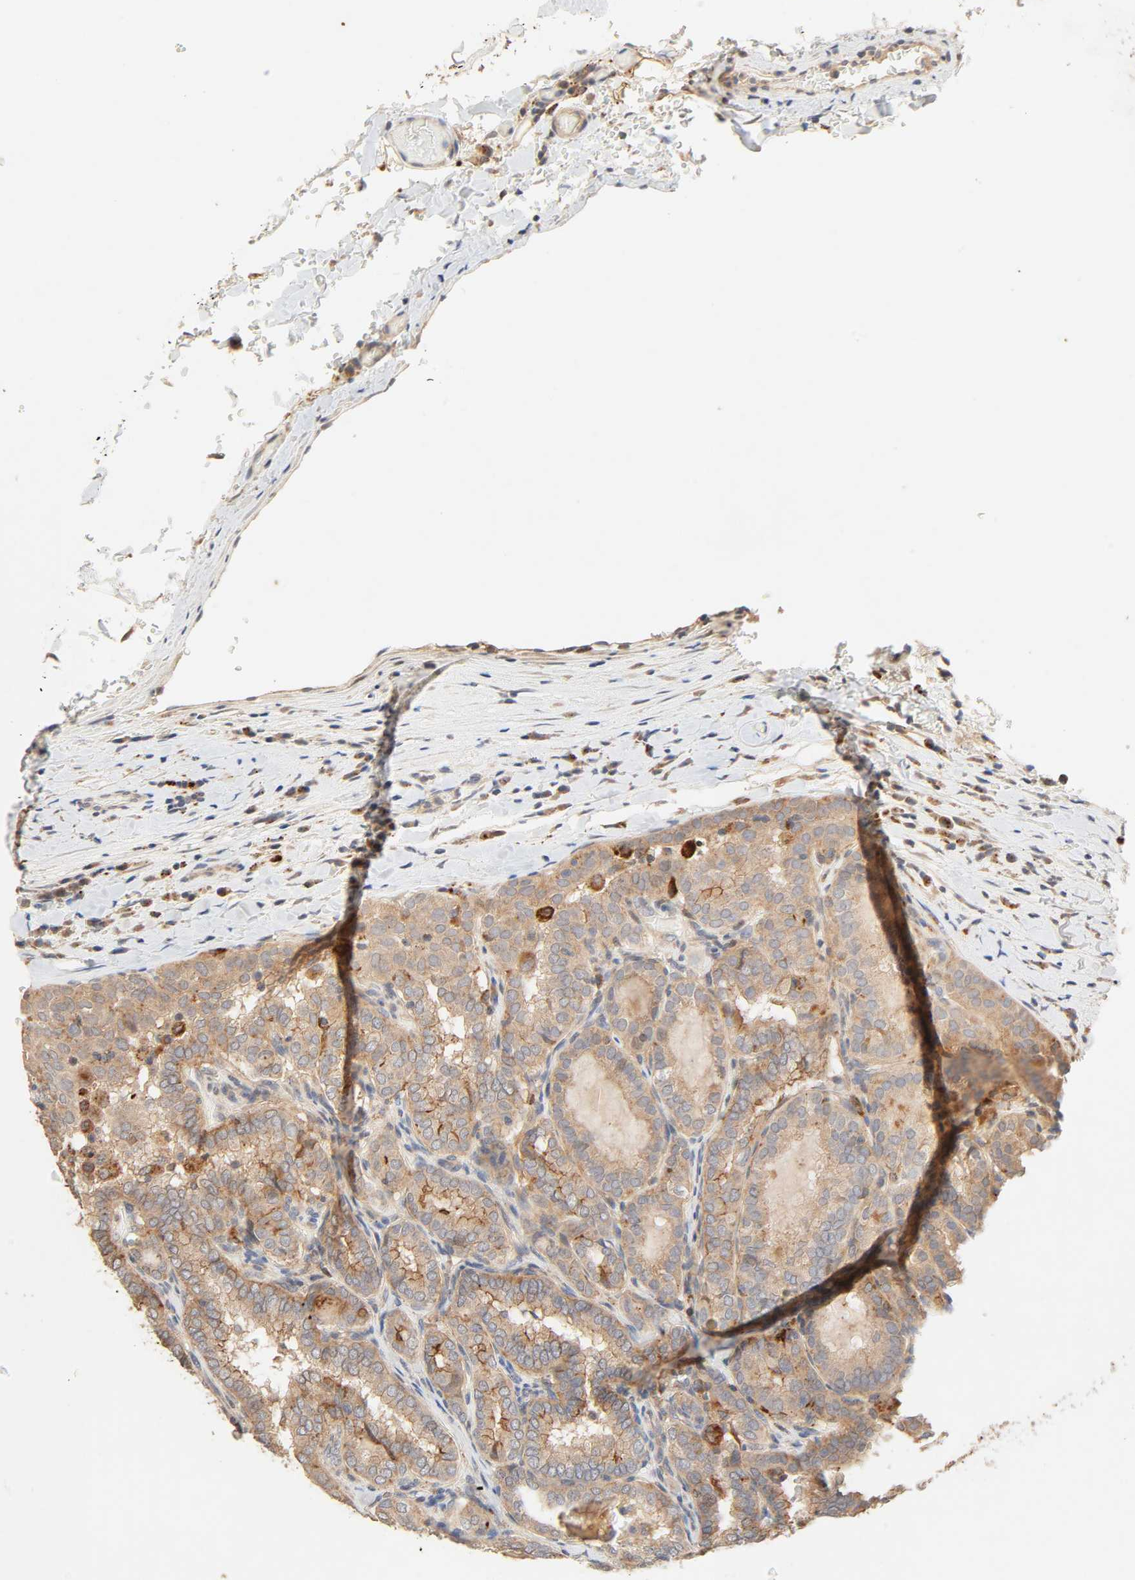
{"staining": {"intensity": "moderate", "quantity": ">75%", "location": "cytoplasmic/membranous"}, "tissue": "thyroid cancer", "cell_type": "Tumor cells", "image_type": "cancer", "snomed": [{"axis": "morphology", "description": "Papillary adenocarcinoma, NOS"}, {"axis": "topography", "description": "Thyroid gland"}], "caption": "Immunohistochemical staining of human thyroid papillary adenocarcinoma demonstrates moderate cytoplasmic/membranous protein staining in about >75% of tumor cells.", "gene": "MAPK6", "patient": {"sex": "female", "age": 30}}